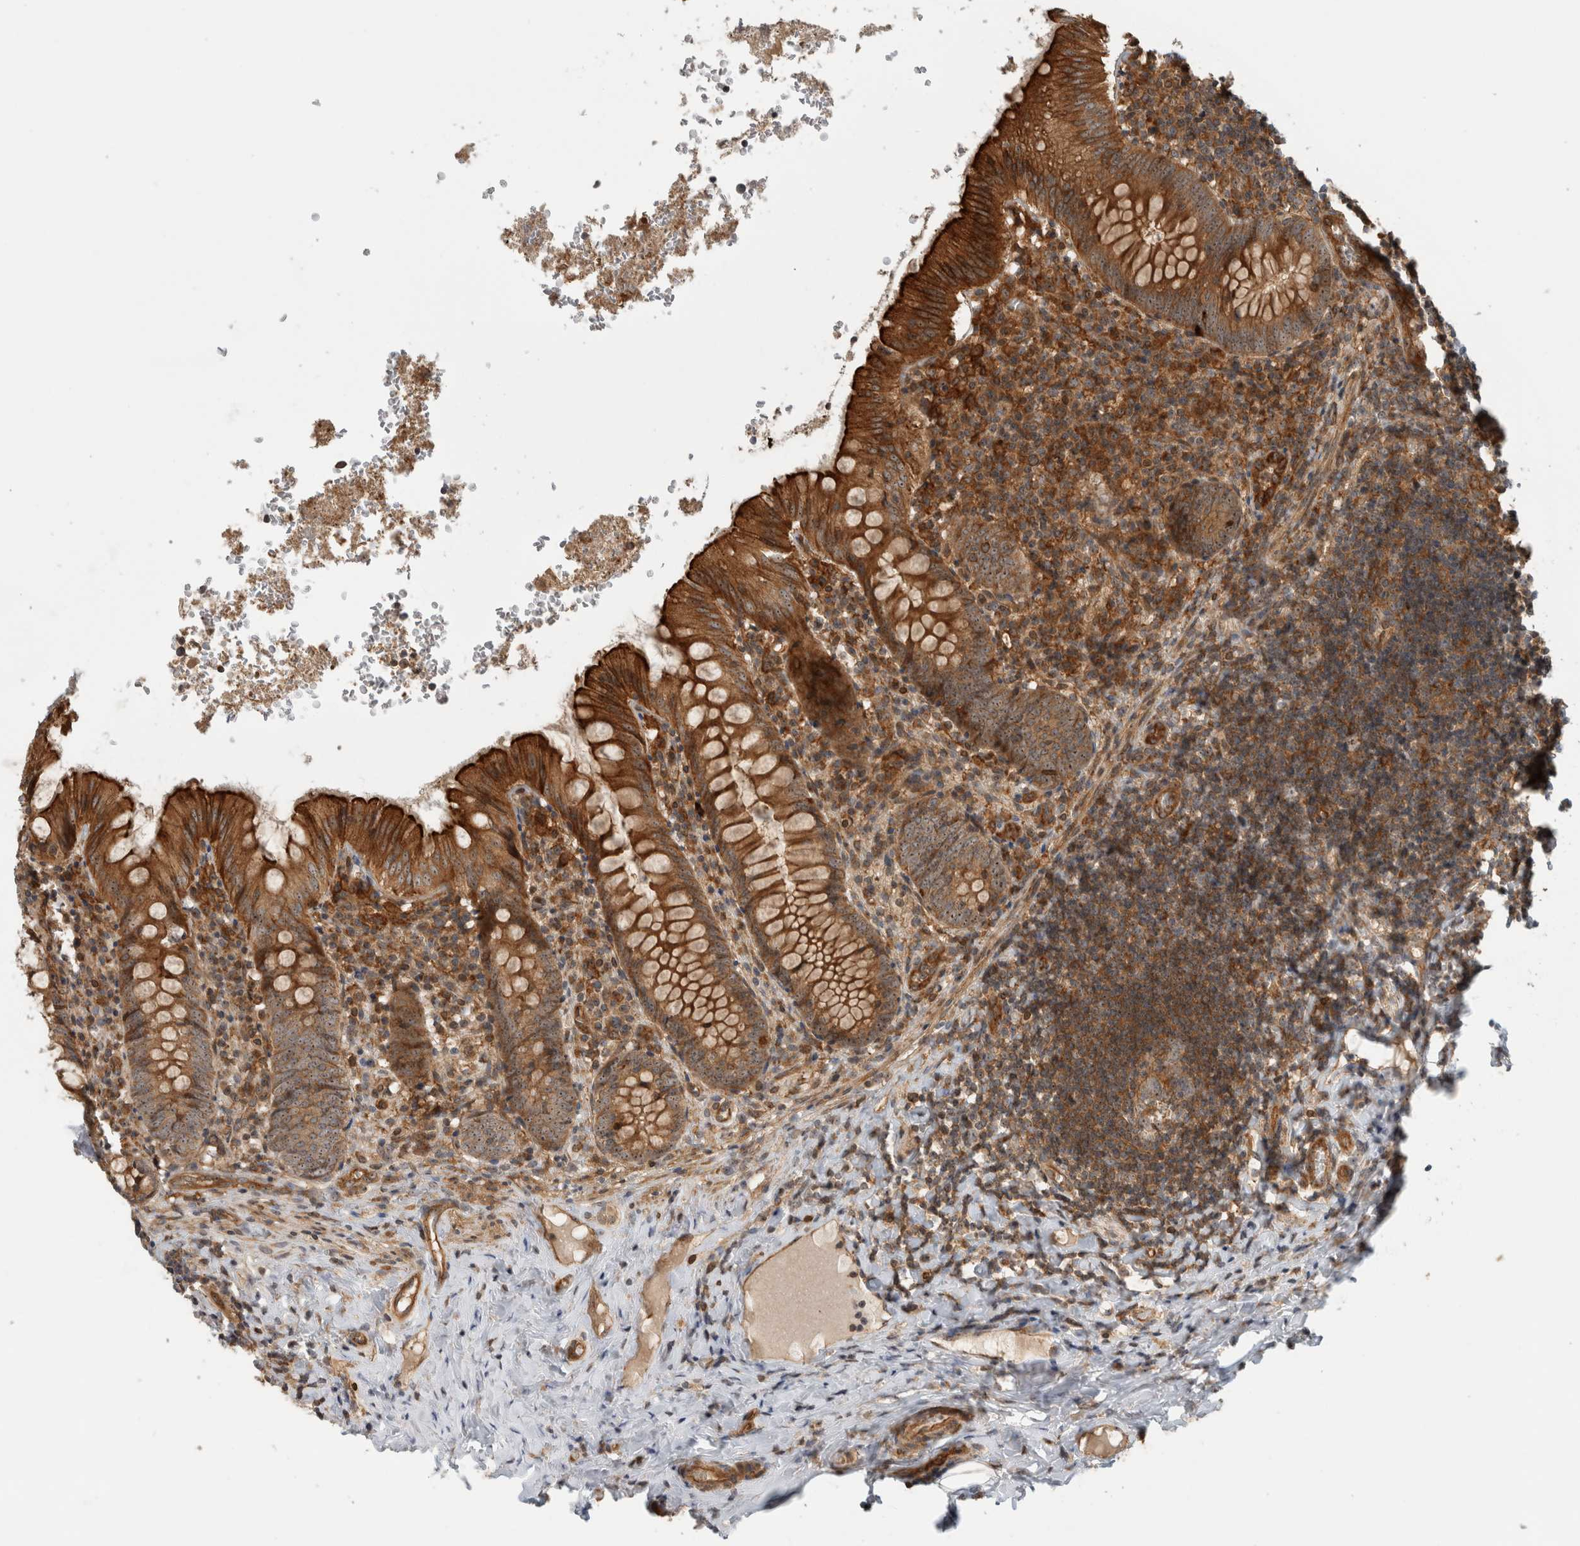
{"staining": {"intensity": "strong", "quantity": ">75%", "location": "cytoplasmic/membranous,nuclear"}, "tissue": "appendix", "cell_type": "Glandular cells", "image_type": "normal", "snomed": [{"axis": "morphology", "description": "Normal tissue, NOS"}, {"axis": "topography", "description": "Appendix"}], "caption": "Appendix stained with DAB (3,3'-diaminobenzidine) immunohistochemistry demonstrates high levels of strong cytoplasmic/membranous,nuclear staining in approximately >75% of glandular cells. The protein is shown in brown color, while the nuclei are stained blue.", "gene": "WASF2", "patient": {"sex": "male", "age": 8}}